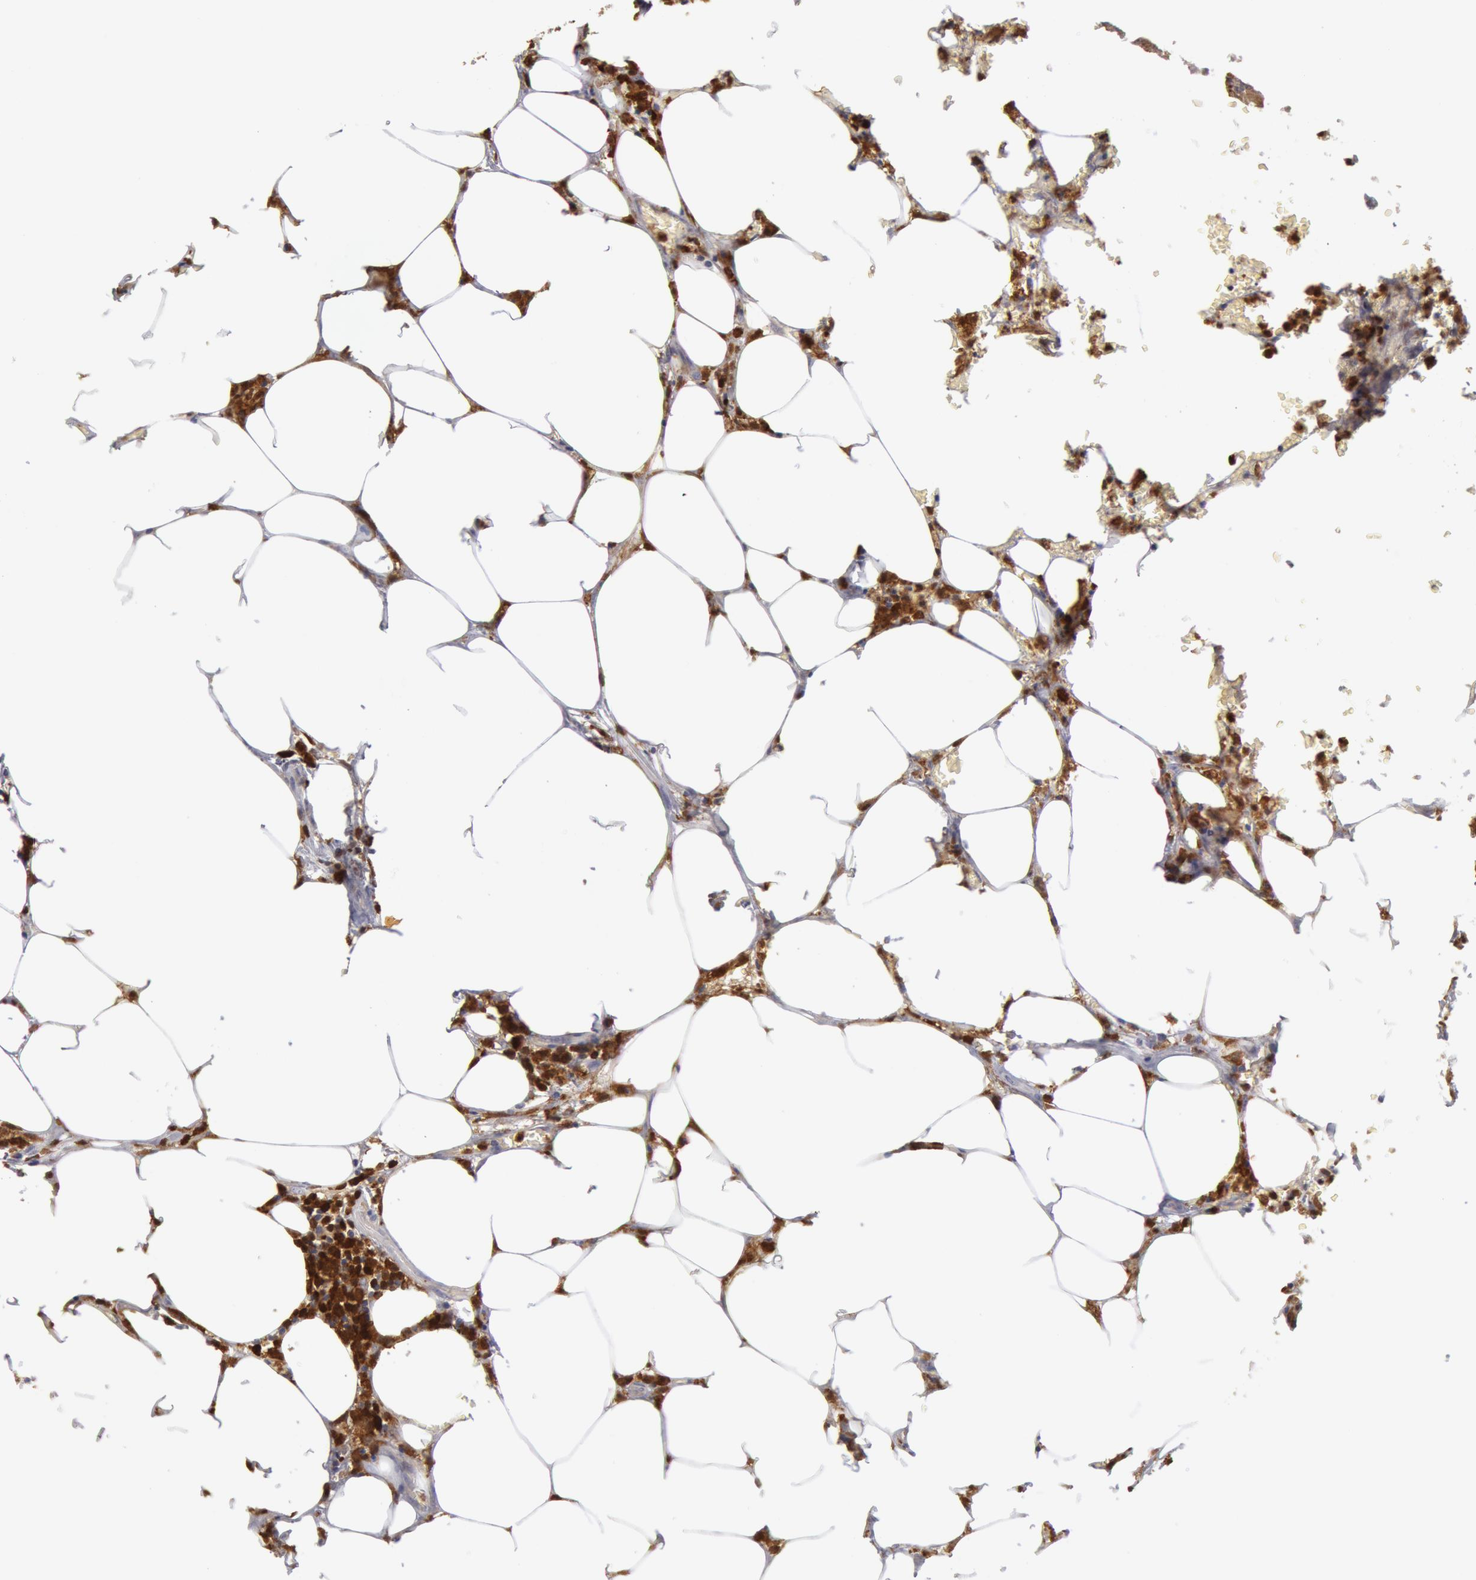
{"staining": {"intensity": "moderate", "quantity": ">75%", "location": "cytoplasmic/membranous"}, "tissue": "colorectal cancer", "cell_type": "Tumor cells", "image_type": "cancer", "snomed": [{"axis": "morphology", "description": "Adenocarcinoma, NOS"}, {"axis": "topography", "description": "Colon"}], "caption": "Colorectal cancer tissue exhibits moderate cytoplasmic/membranous staining in about >75% of tumor cells, visualized by immunohistochemistry. The staining was performed using DAB to visualize the protein expression in brown, while the nuclei were stained in blue with hematoxylin (Magnification: 20x).", "gene": "SYK", "patient": {"sex": "male", "age": 55}}